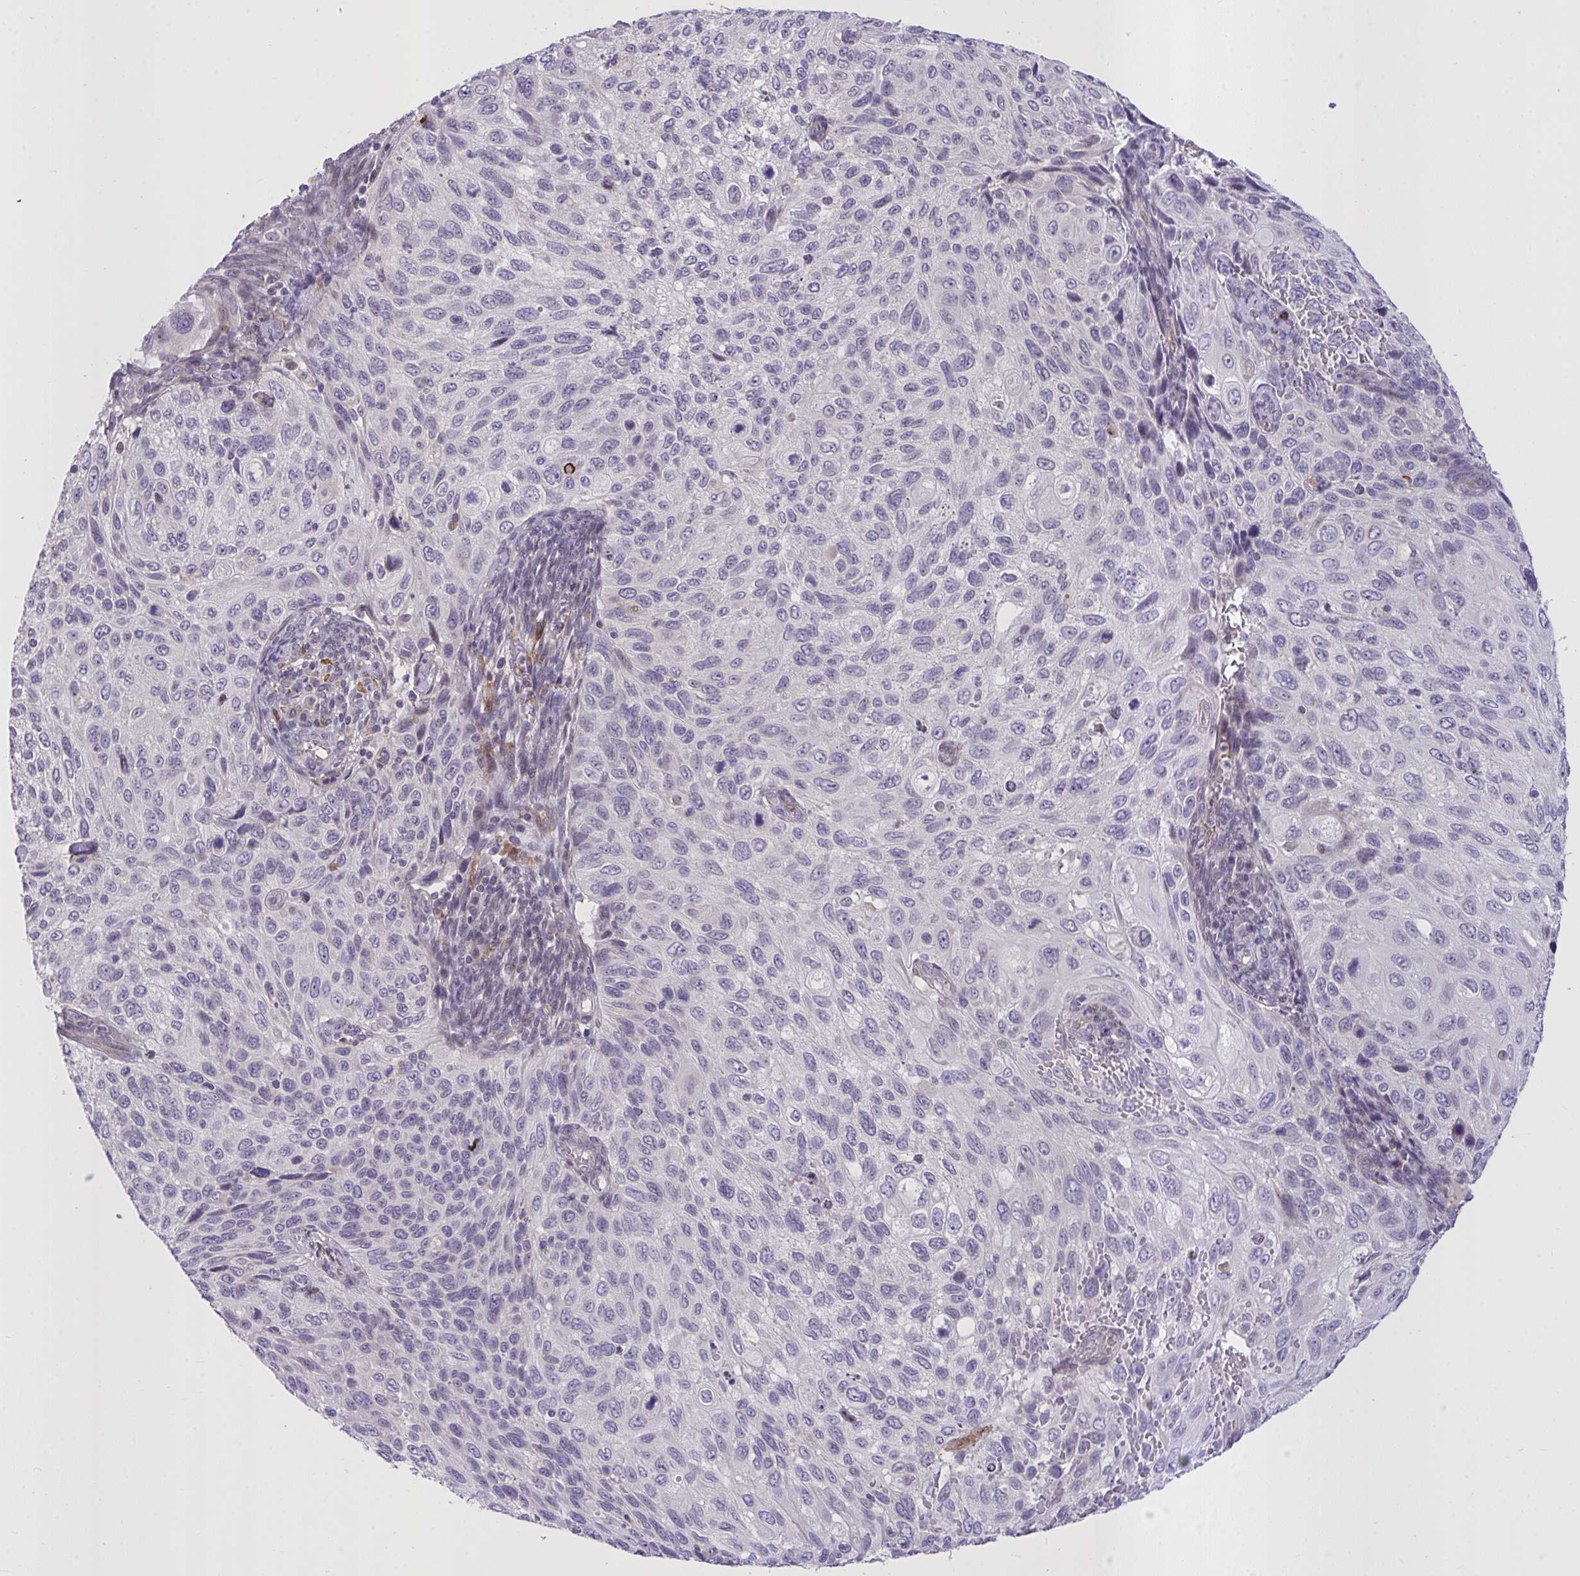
{"staining": {"intensity": "negative", "quantity": "none", "location": "none"}, "tissue": "cervical cancer", "cell_type": "Tumor cells", "image_type": "cancer", "snomed": [{"axis": "morphology", "description": "Squamous cell carcinoma, NOS"}, {"axis": "topography", "description": "Cervix"}], "caption": "Tumor cells are negative for protein expression in human squamous cell carcinoma (cervical).", "gene": "SEMA6B", "patient": {"sex": "female", "age": 70}}